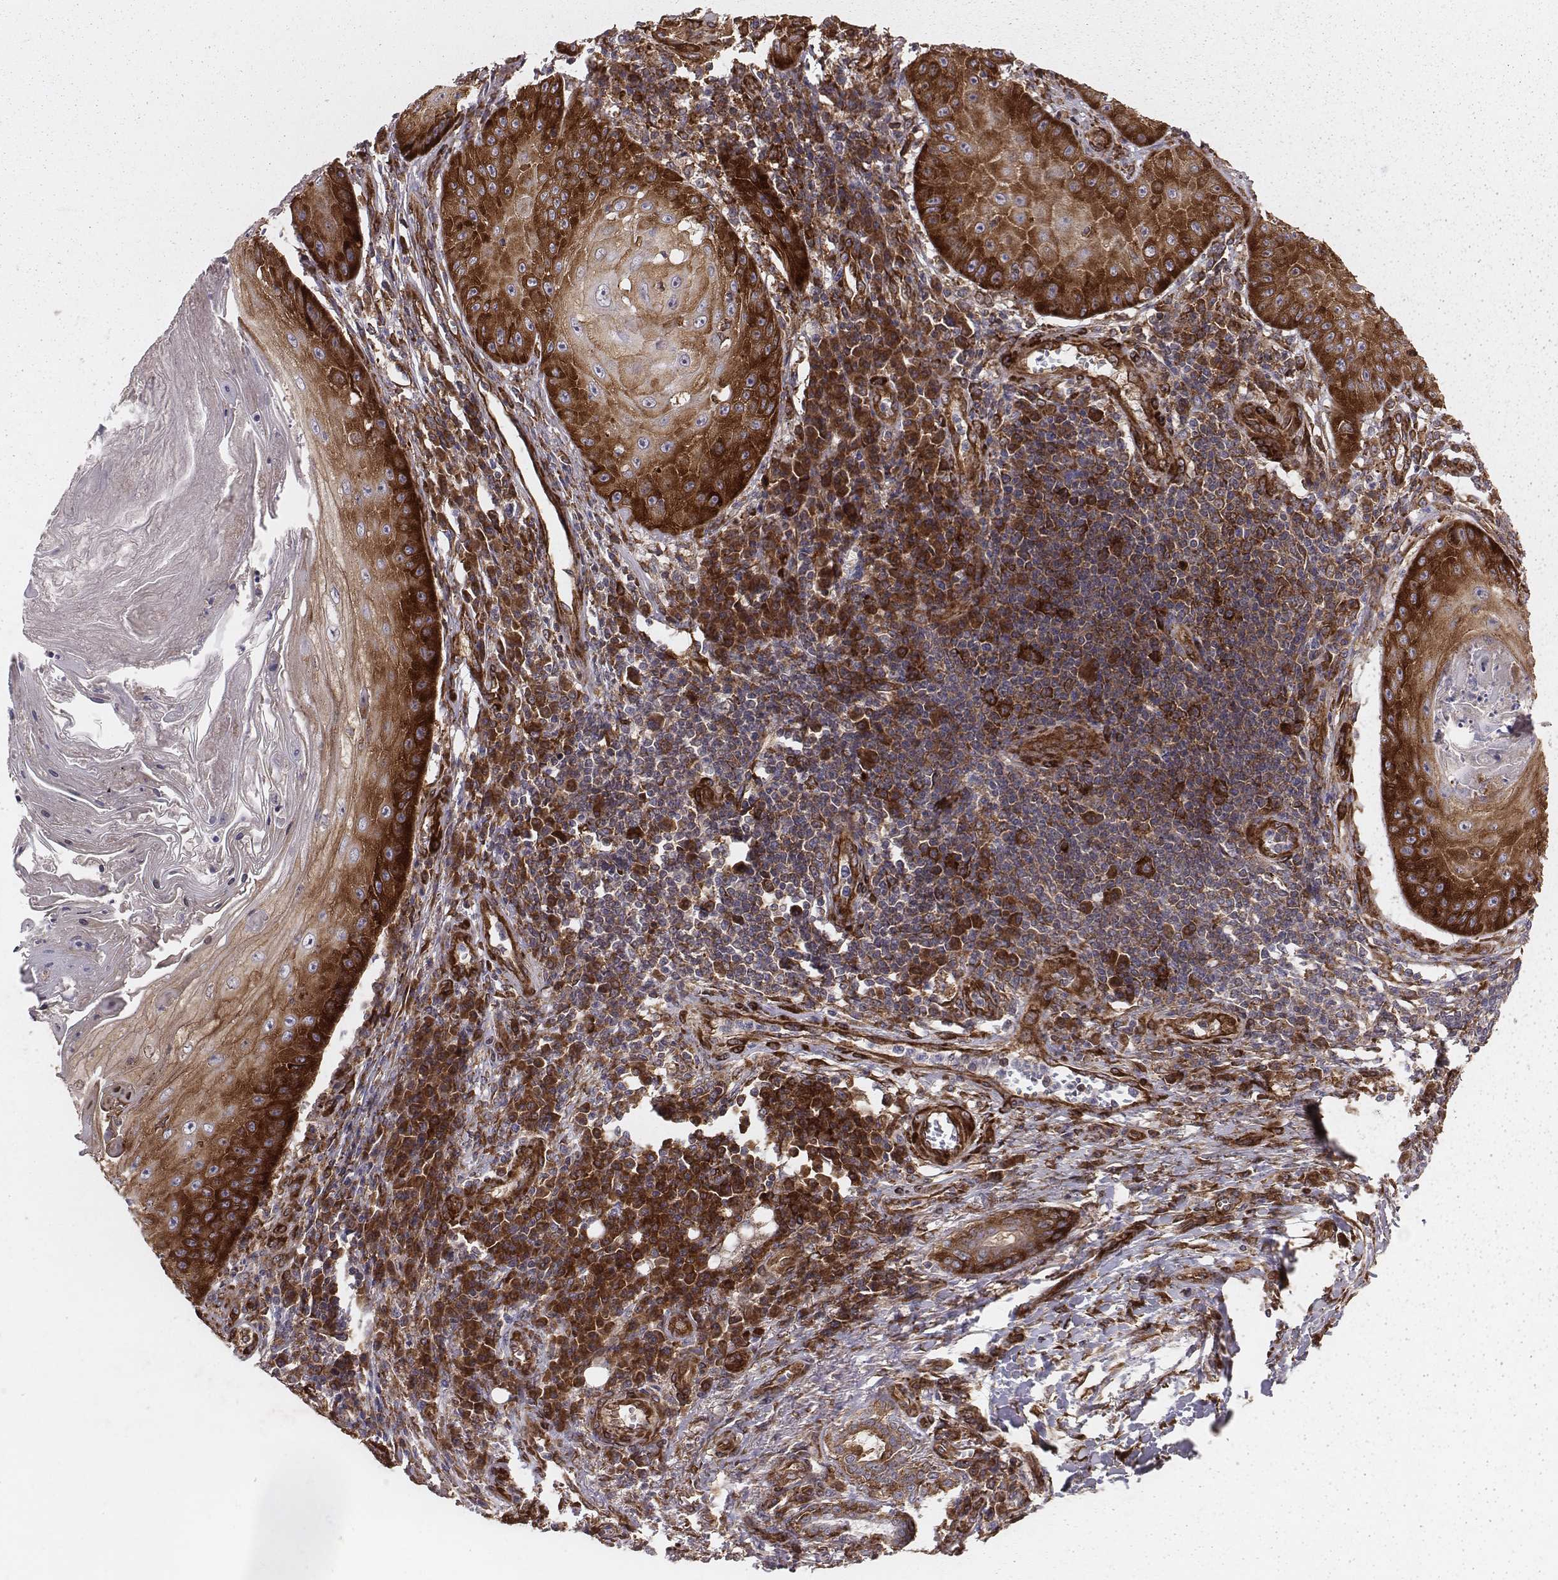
{"staining": {"intensity": "strong", "quantity": ">75%", "location": "cytoplasmic/membranous"}, "tissue": "skin cancer", "cell_type": "Tumor cells", "image_type": "cancer", "snomed": [{"axis": "morphology", "description": "Squamous cell carcinoma, NOS"}, {"axis": "topography", "description": "Skin"}], "caption": "Protein staining of squamous cell carcinoma (skin) tissue displays strong cytoplasmic/membranous positivity in about >75% of tumor cells. The staining is performed using DAB (3,3'-diaminobenzidine) brown chromogen to label protein expression. The nuclei are counter-stained blue using hematoxylin.", "gene": "TXLNA", "patient": {"sex": "male", "age": 70}}